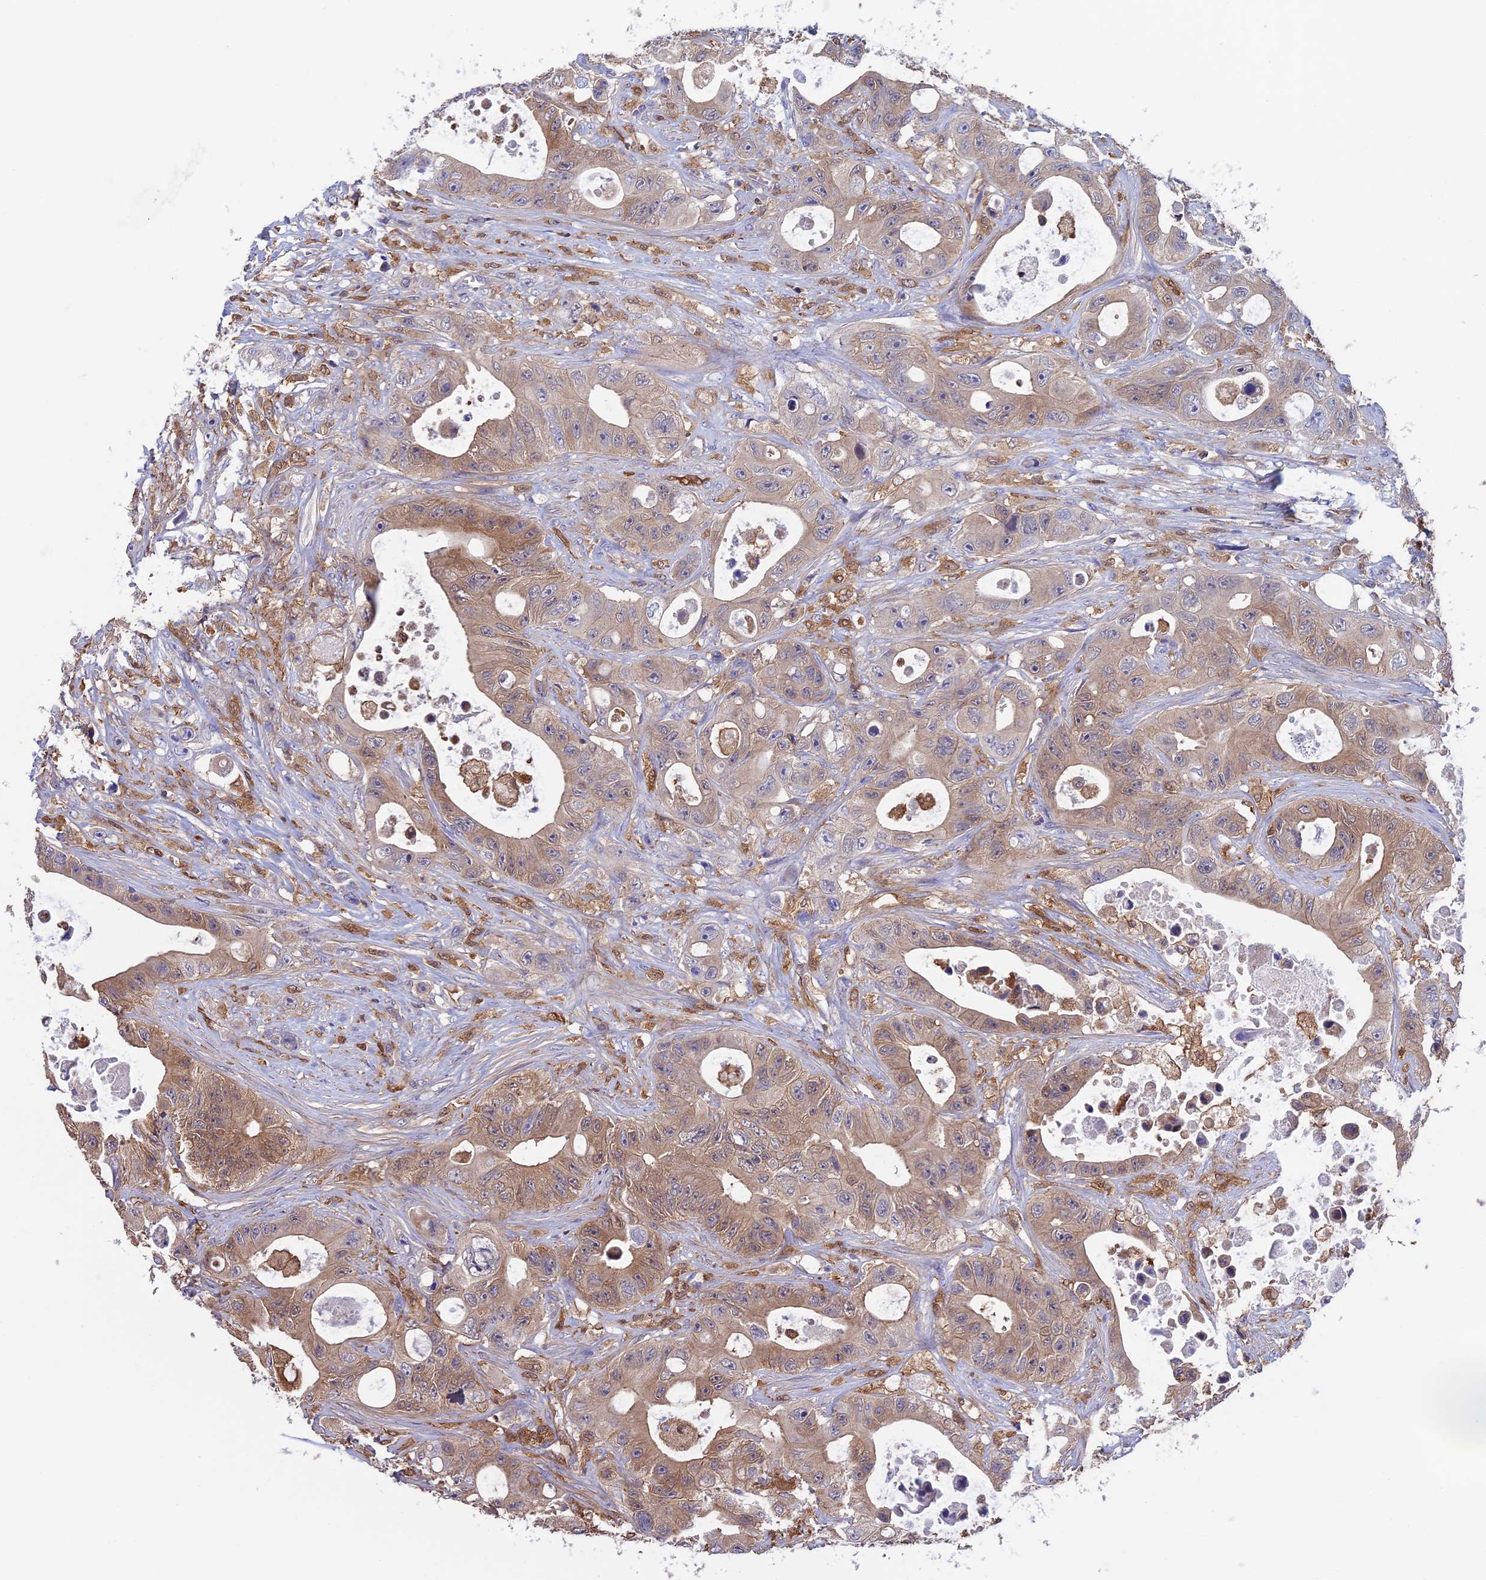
{"staining": {"intensity": "weak", "quantity": "25%-75%", "location": "cytoplasmic/membranous"}, "tissue": "colorectal cancer", "cell_type": "Tumor cells", "image_type": "cancer", "snomed": [{"axis": "morphology", "description": "Adenocarcinoma, NOS"}, {"axis": "topography", "description": "Colon"}], "caption": "Protein expression analysis of human adenocarcinoma (colorectal) reveals weak cytoplasmic/membranous positivity in about 25%-75% of tumor cells.", "gene": "ARHGAP18", "patient": {"sex": "female", "age": 46}}